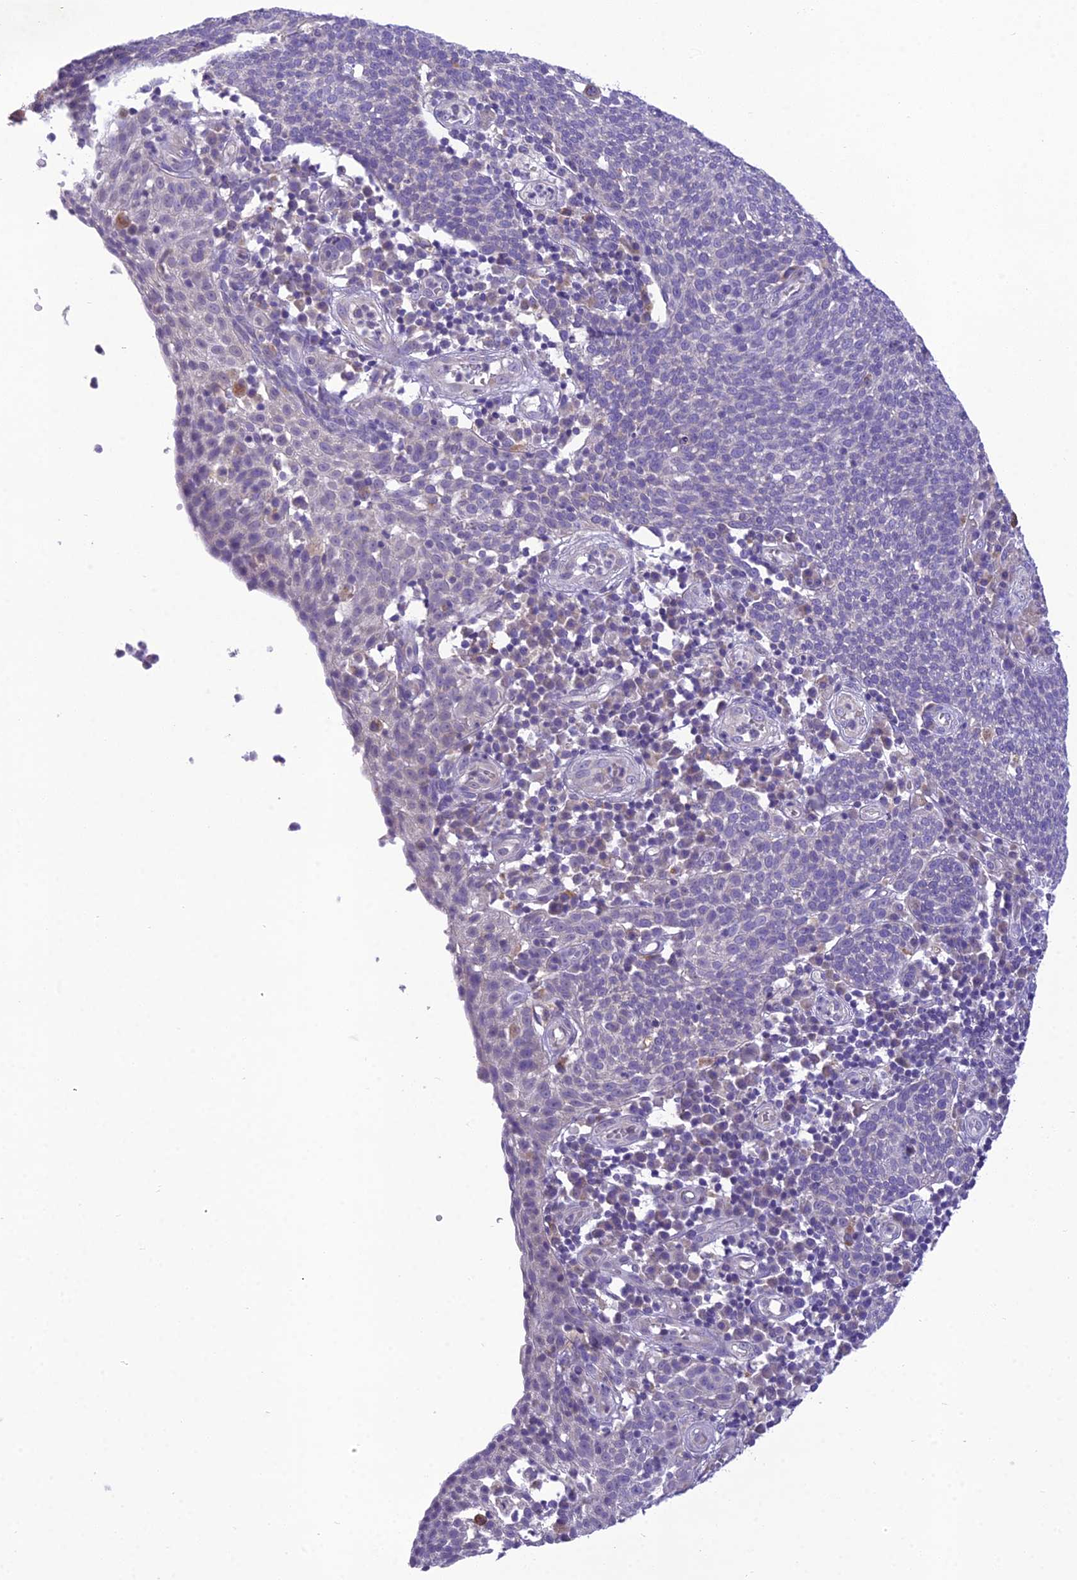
{"staining": {"intensity": "negative", "quantity": "none", "location": "none"}, "tissue": "cervical cancer", "cell_type": "Tumor cells", "image_type": "cancer", "snomed": [{"axis": "morphology", "description": "Squamous cell carcinoma, NOS"}, {"axis": "topography", "description": "Cervix"}], "caption": "There is no significant staining in tumor cells of cervical squamous cell carcinoma. (DAB (3,3'-diaminobenzidine) immunohistochemistry, high magnification).", "gene": "MIIP", "patient": {"sex": "female", "age": 34}}